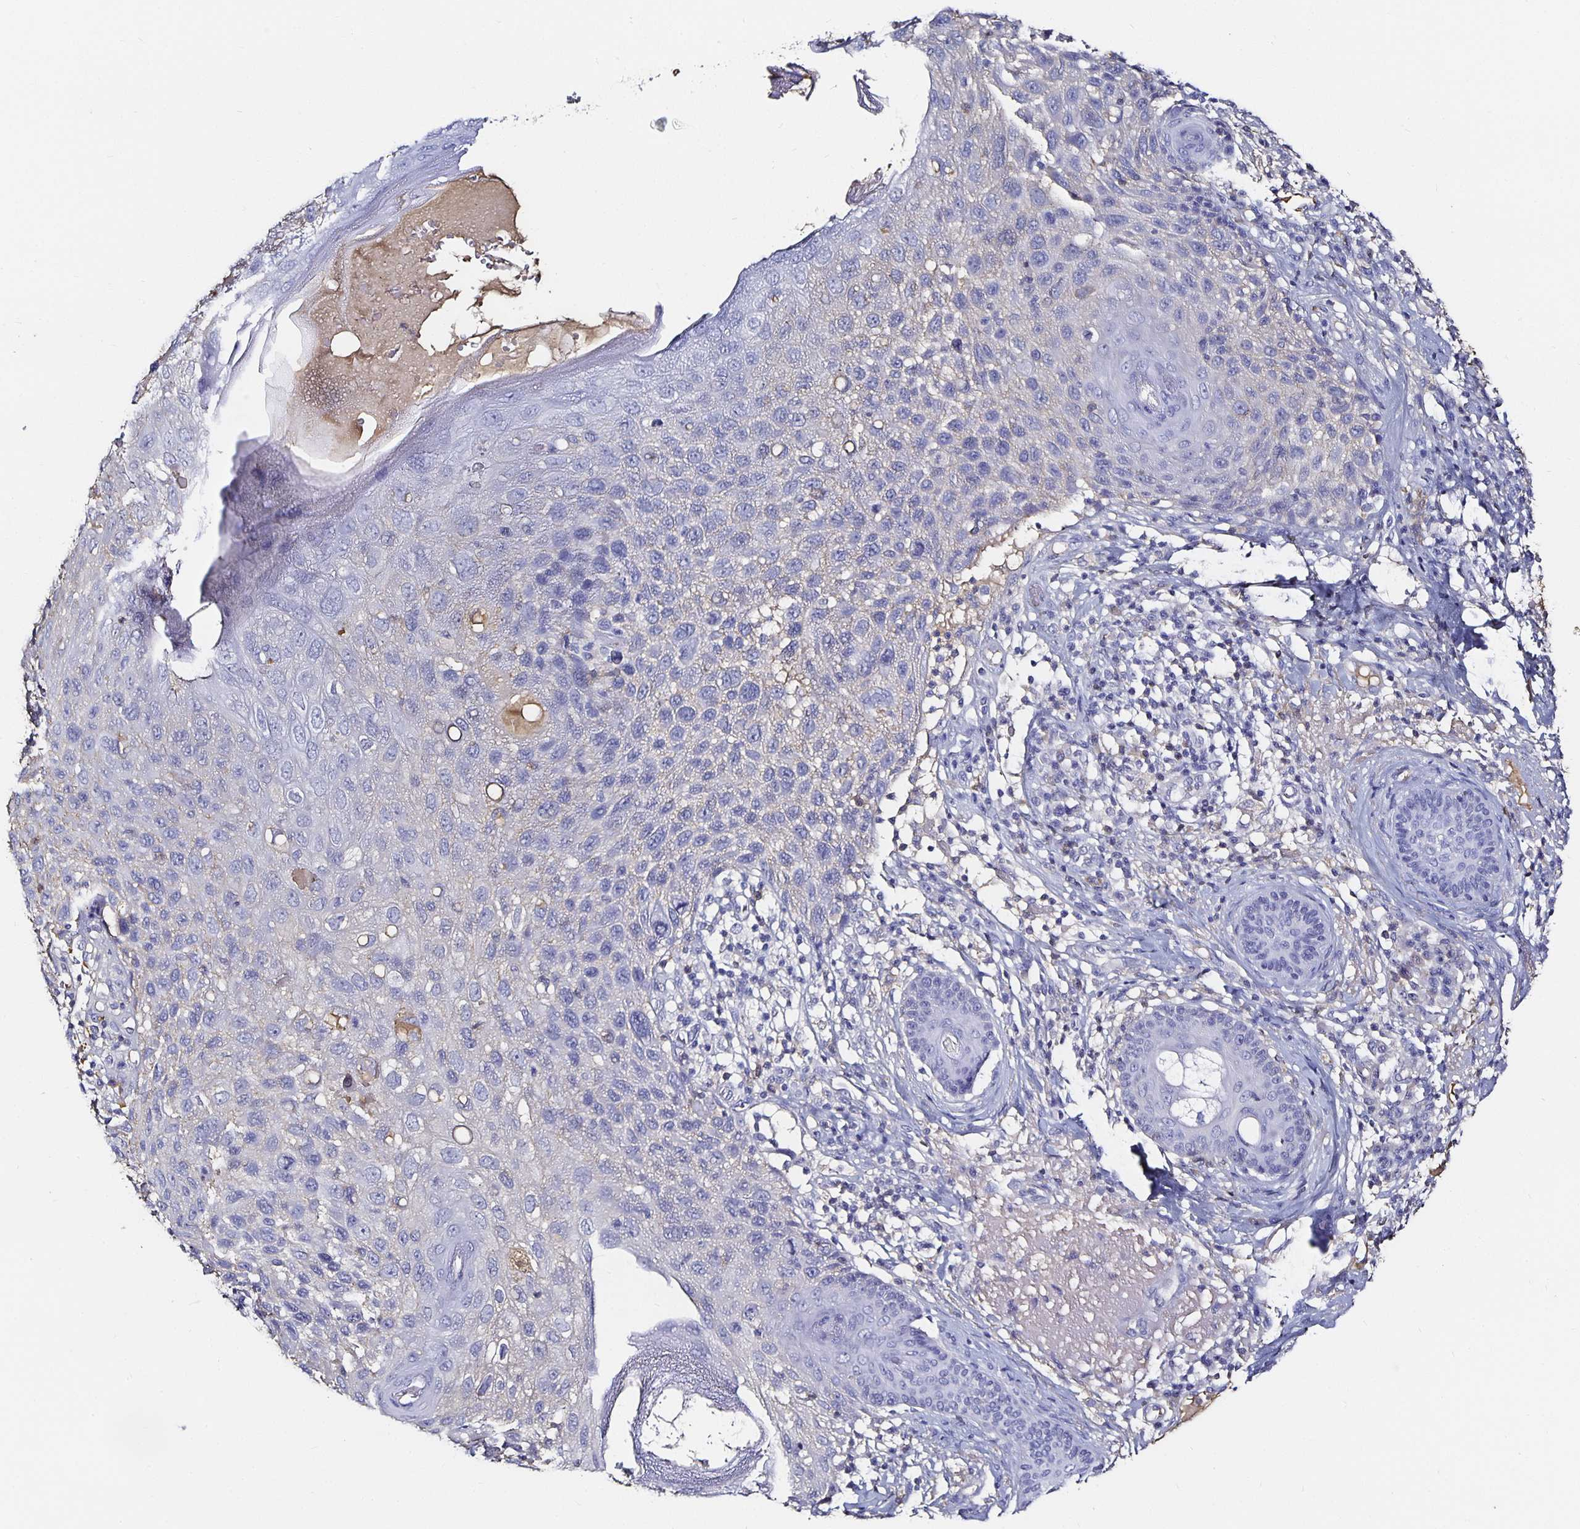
{"staining": {"intensity": "negative", "quantity": "none", "location": "none"}, "tissue": "skin cancer", "cell_type": "Tumor cells", "image_type": "cancer", "snomed": [{"axis": "morphology", "description": "Squamous cell carcinoma, NOS"}, {"axis": "topography", "description": "Skin"}], "caption": "Immunohistochemistry (IHC) image of squamous cell carcinoma (skin) stained for a protein (brown), which displays no positivity in tumor cells.", "gene": "TTR", "patient": {"sex": "female", "age": 87}}